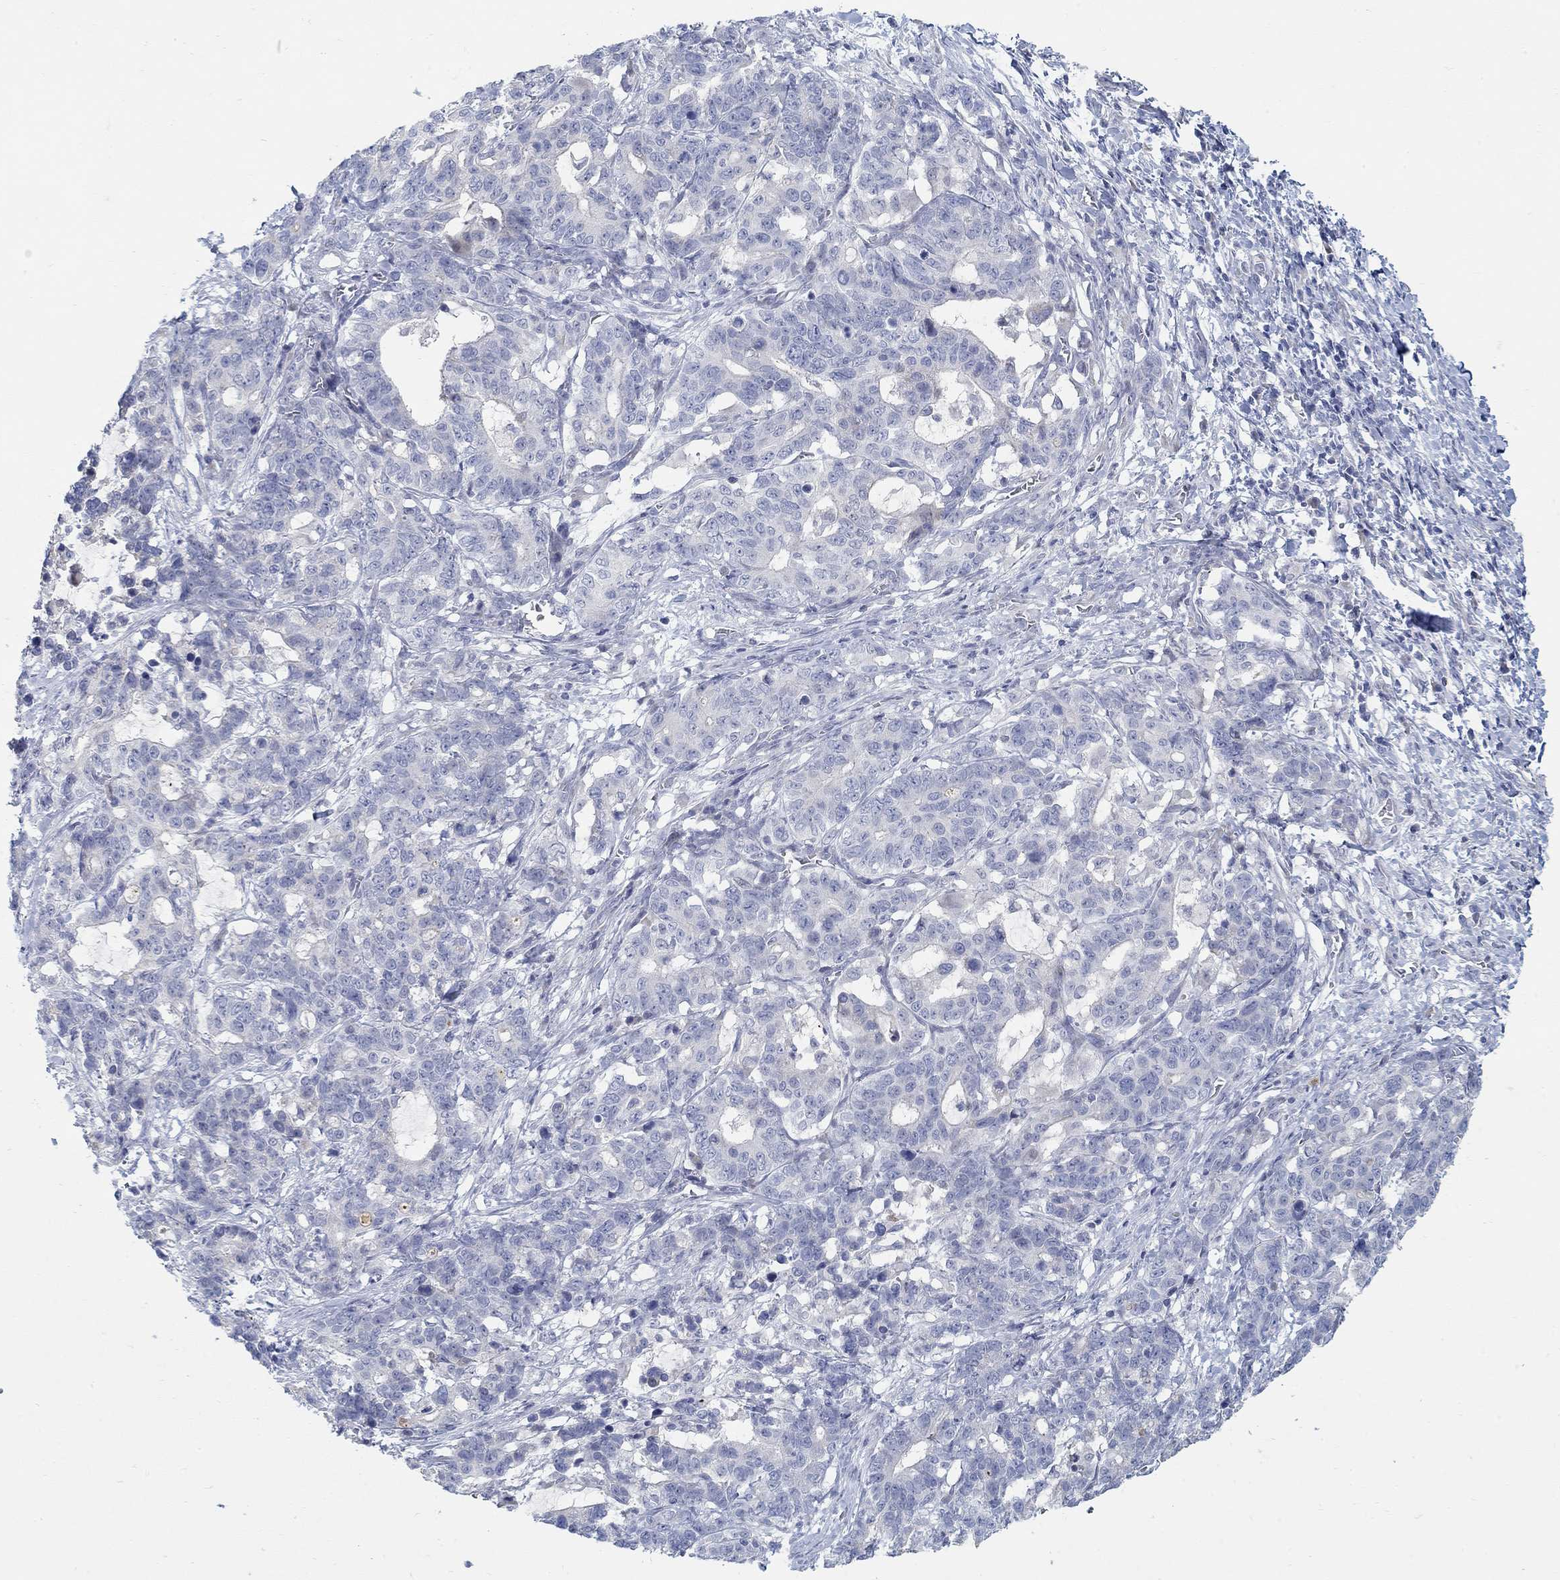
{"staining": {"intensity": "negative", "quantity": "none", "location": "none"}, "tissue": "stomach cancer", "cell_type": "Tumor cells", "image_type": "cancer", "snomed": [{"axis": "morphology", "description": "Normal tissue, NOS"}, {"axis": "morphology", "description": "Adenocarcinoma, NOS"}, {"axis": "topography", "description": "Stomach"}], "caption": "High power microscopy photomicrograph of an IHC histopathology image of stomach cancer (adenocarcinoma), revealing no significant positivity in tumor cells. The staining was performed using DAB (3,3'-diaminobenzidine) to visualize the protein expression in brown, while the nuclei were stained in blue with hematoxylin (Magnification: 20x).", "gene": "ANO7", "patient": {"sex": "female", "age": 64}}